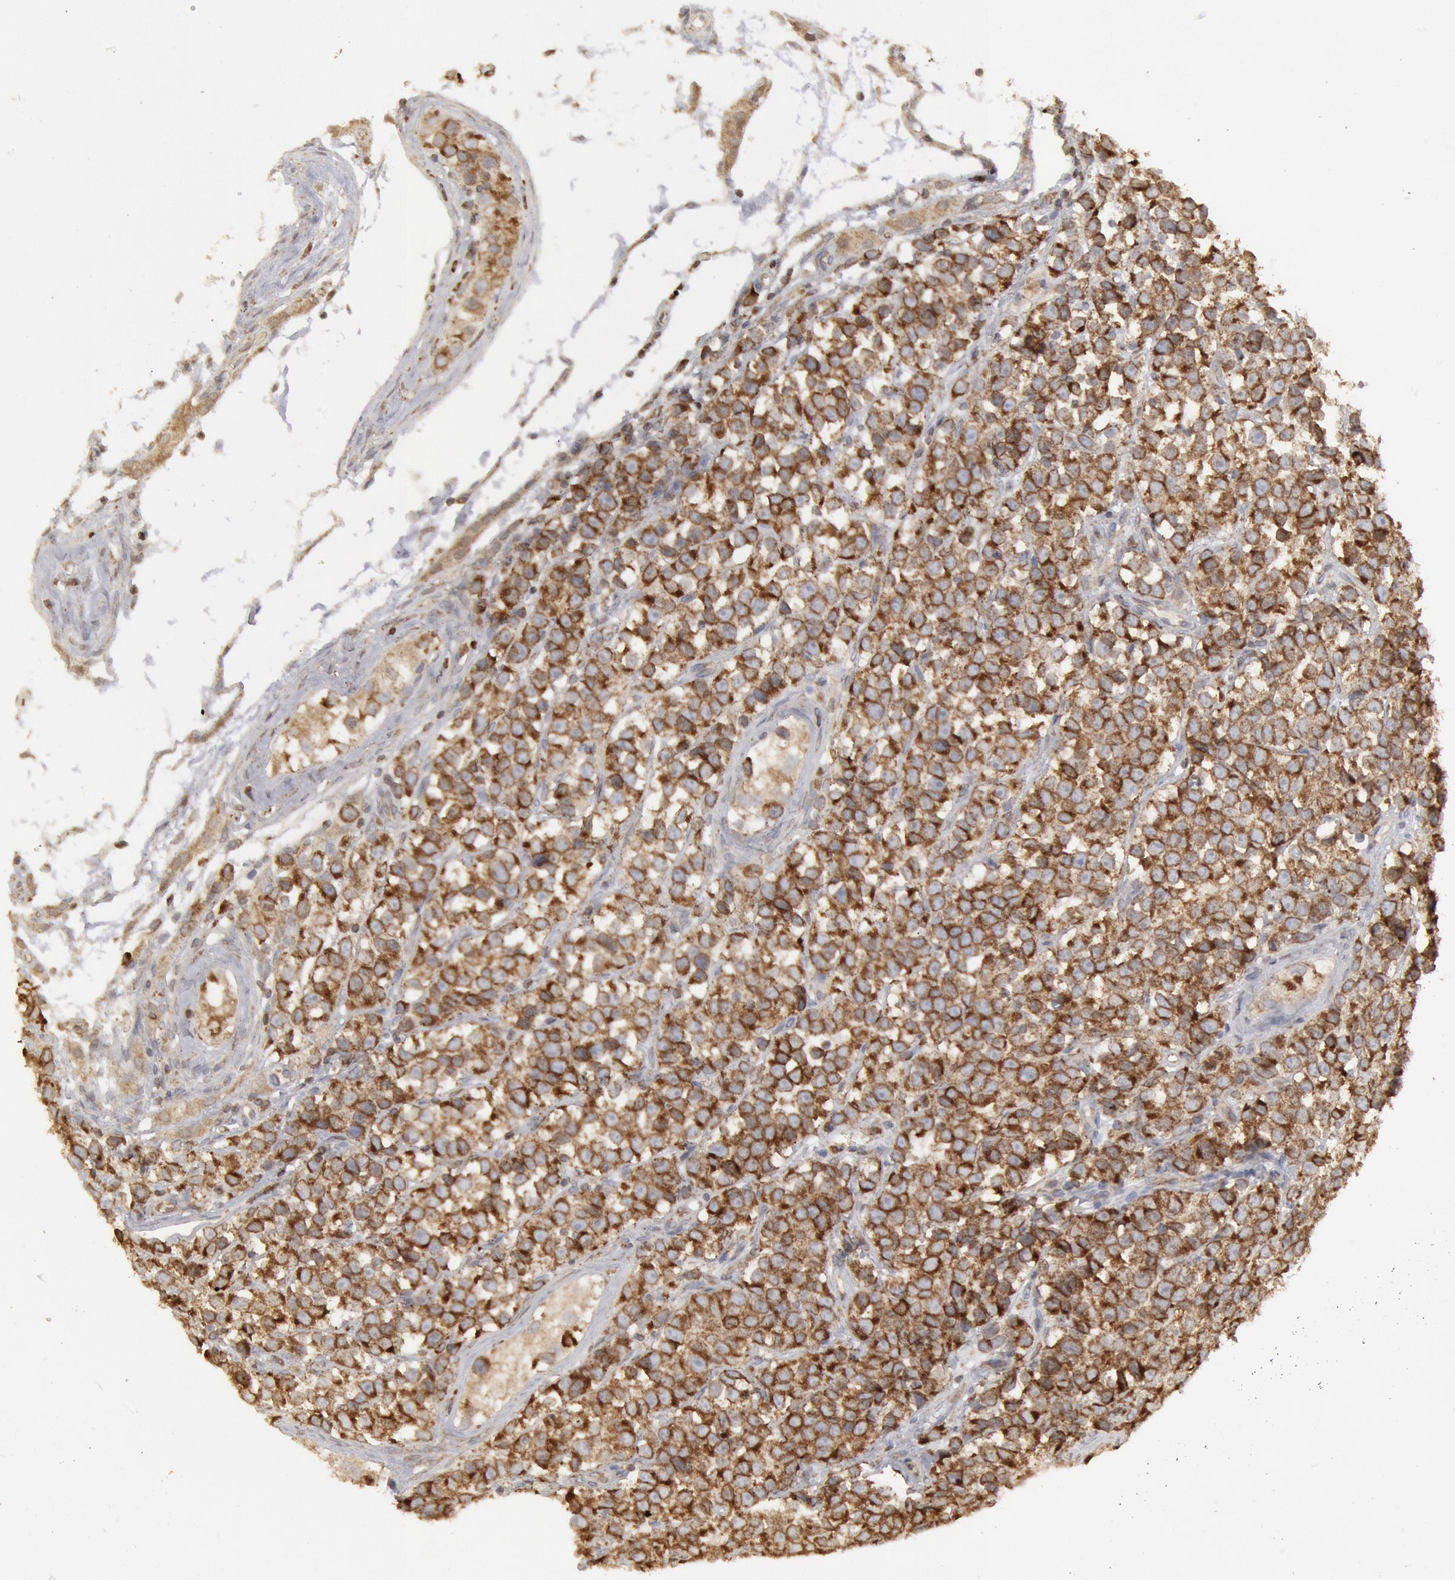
{"staining": {"intensity": "moderate", "quantity": ">75%", "location": "cytoplasmic/membranous"}, "tissue": "testis cancer", "cell_type": "Tumor cells", "image_type": "cancer", "snomed": [{"axis": "morphology", "description": "Seminoma, NOS"}, {"axis": "topography", "description": "Testis"}], "caption": "A medium amount of moderate cytoplasmic/membranous staining is appreciated in approximately >75% of tumor cells in testis seminoma tissue. The staining was performed using DAB, with brown indicating positive protein expression. Nuclei are stained blue with hematoxylin.", "gene": "OSBPL8", "patient": {"sex": "male", "age": 25}}